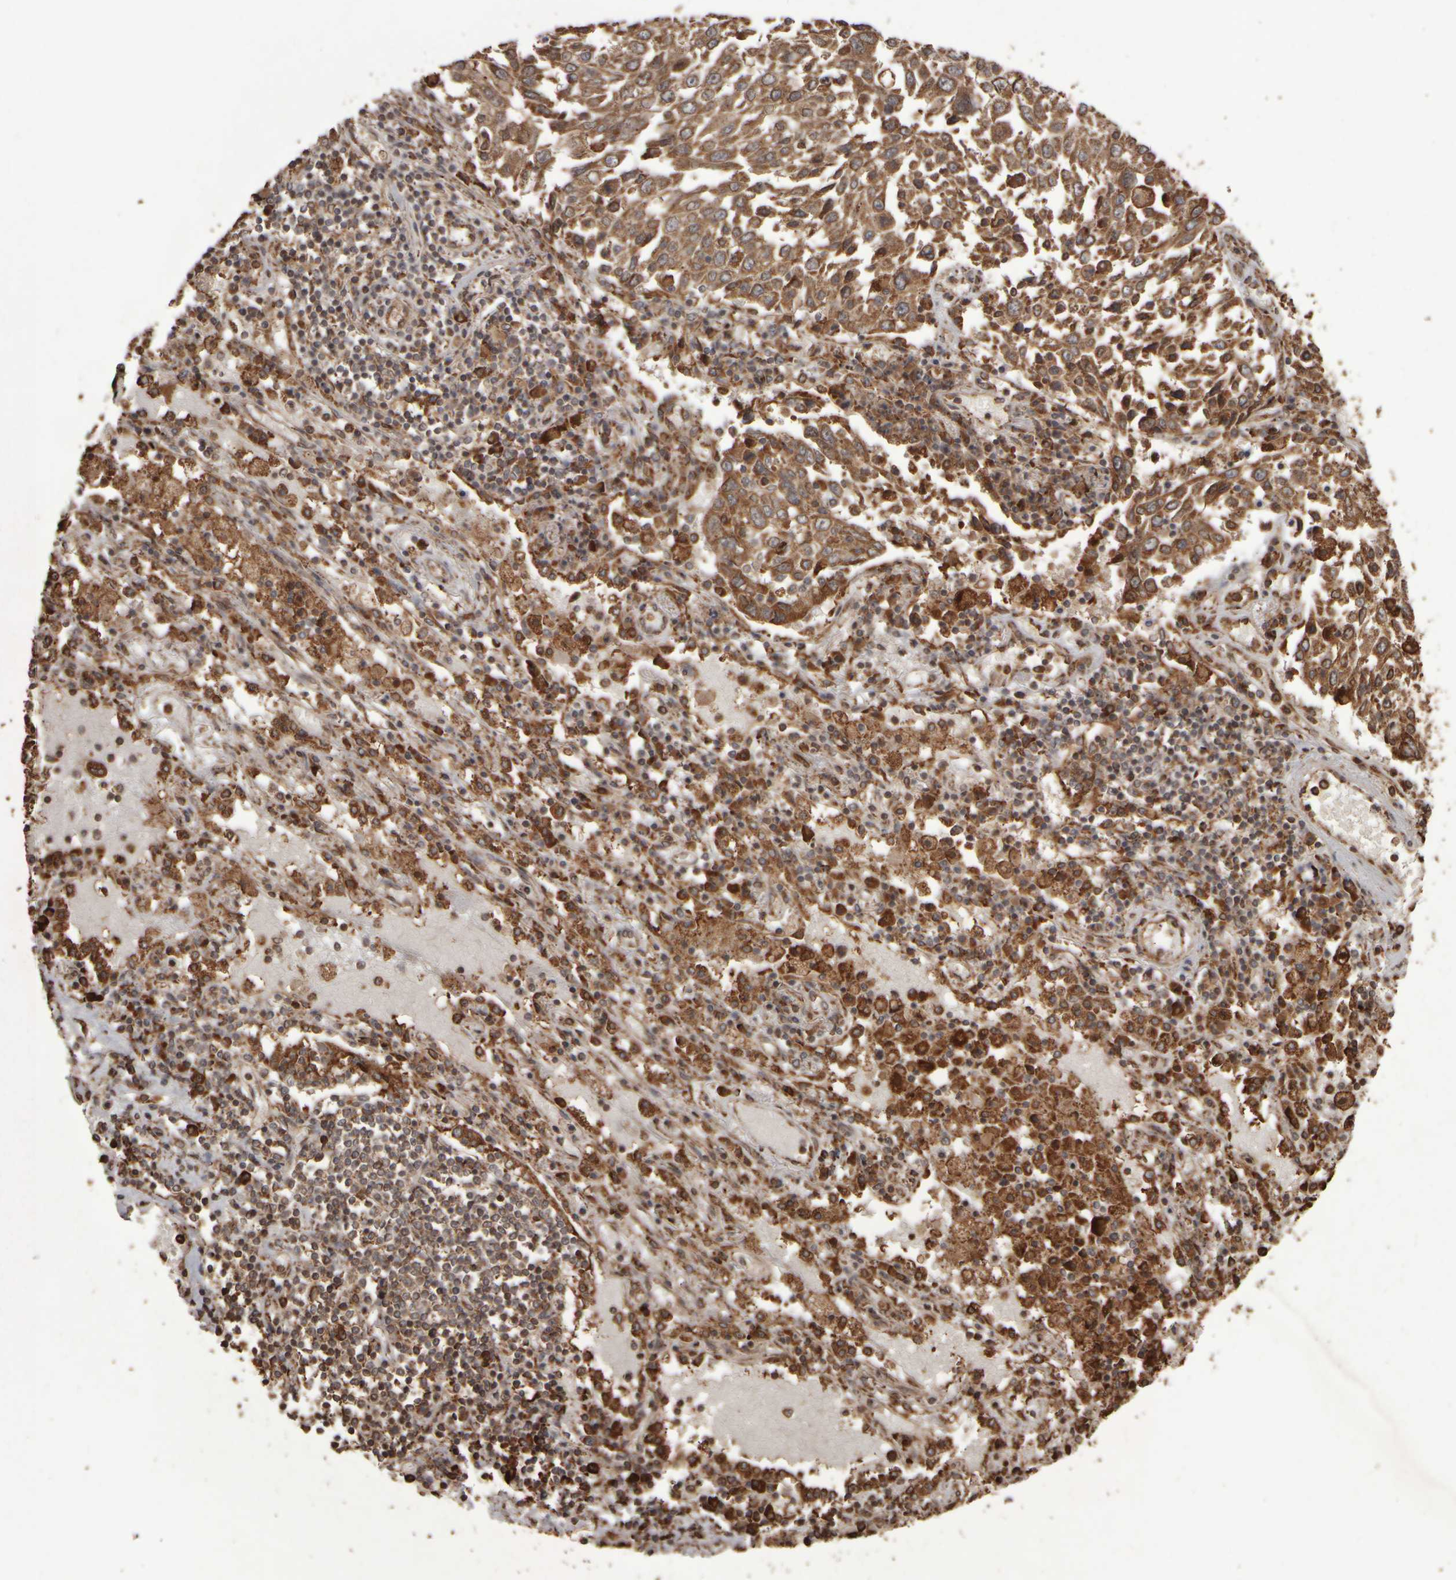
{"staining": {"intensity": "moderate", "quantity": ">75%", "location": "cytoplasmic/membranous"}, "tissue": "lung cancer", "cell_type": "Tumor cells", "image_type": "cancer", "snomed": [{"axis": "morphology", "description": "Squamous cell carcinoma, NOS"}, {"axis": "topography", "description": "Lung"}], "caption": "A photomicrograph showing moderate cytoplasmic/membranous expression in about >75% of tumor cells in squamous cell carcinoma (lung), as visualized by brown immunohistochemical staining.", "gene": "AGBL3", "patient": {"sex": "male", "age": 65}}